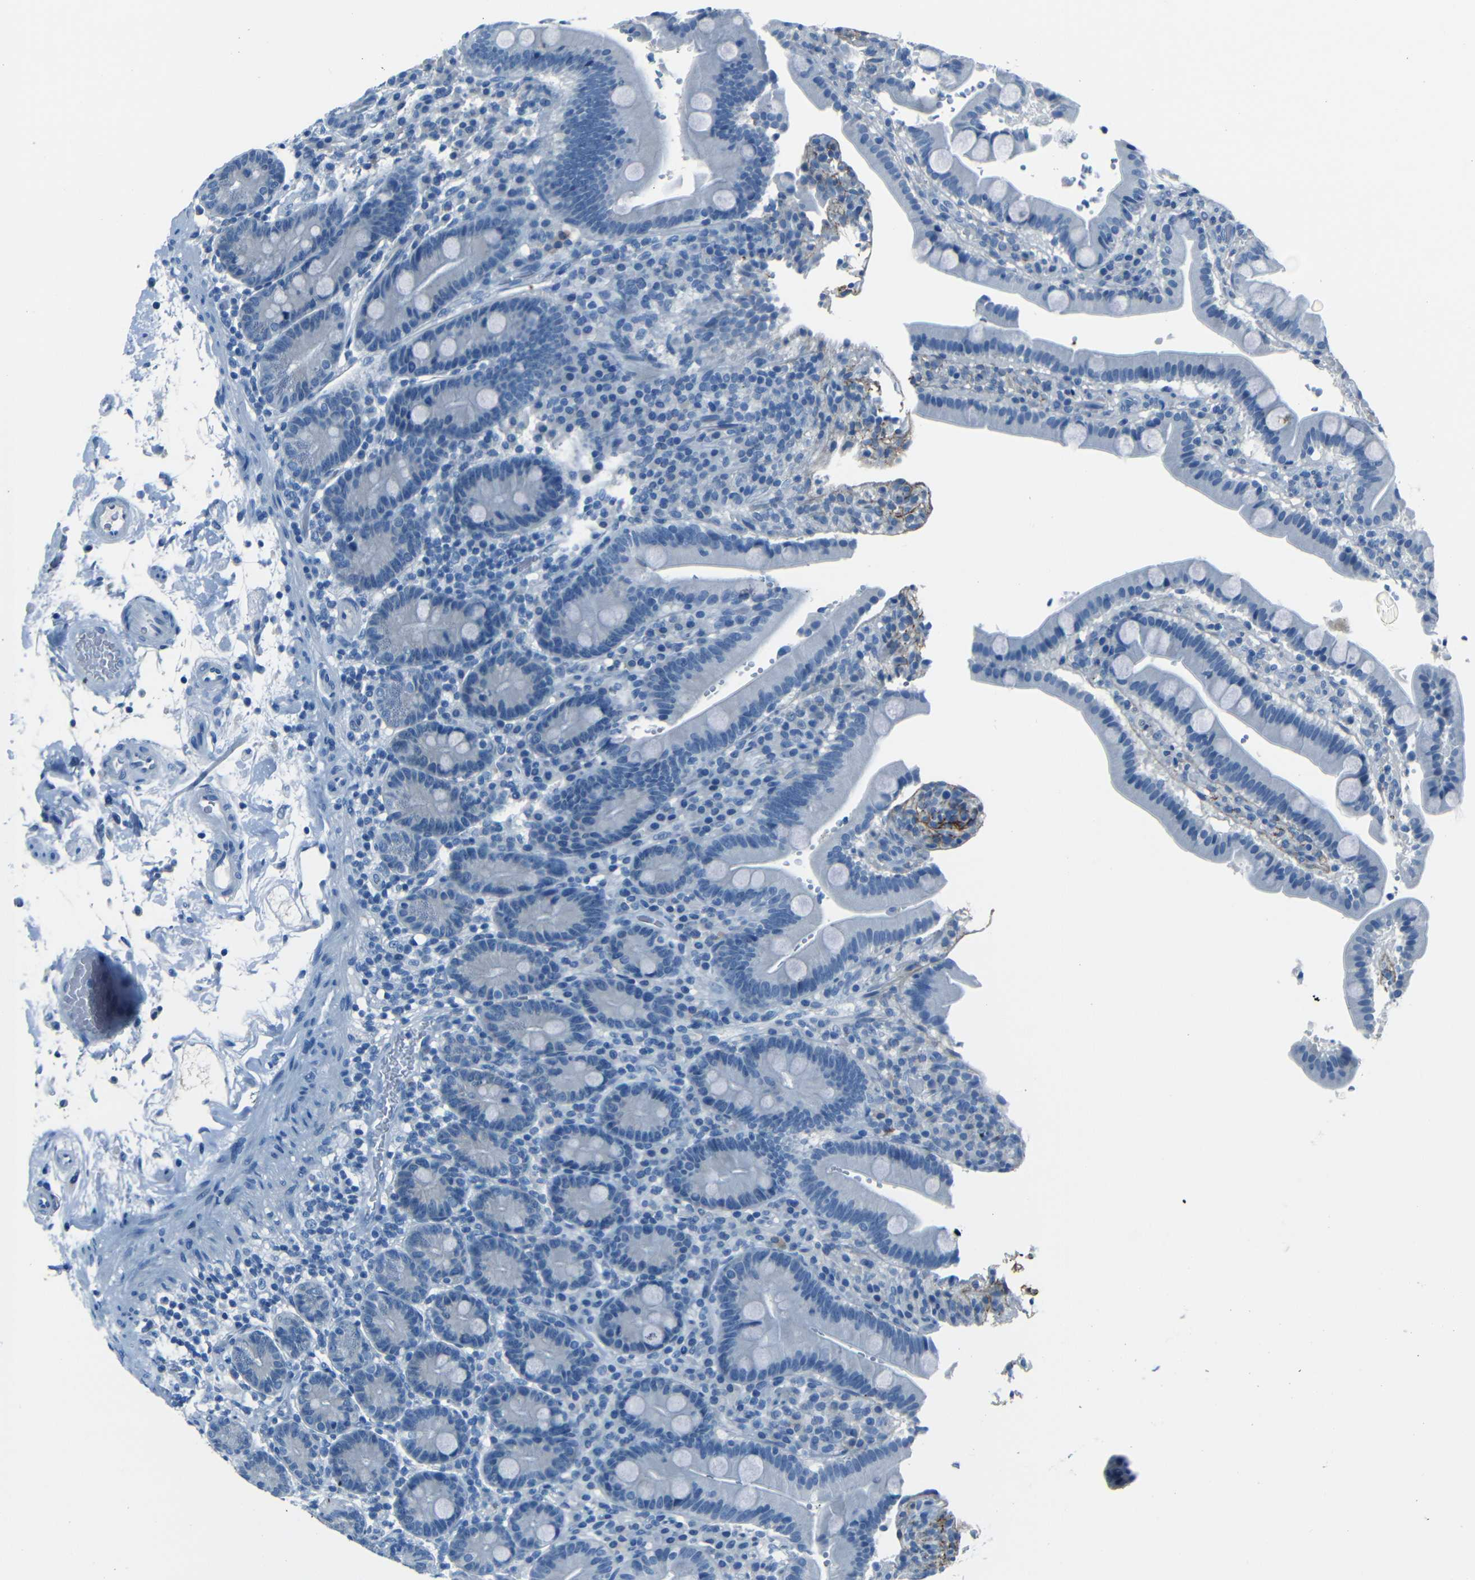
{"staining": {"intensity": "negative", "quantity": "none", "location": "none"}, "tissue": "duodenum", "cell_type": "Glandular cells", "image_type": "normal", "snomed": [{"axis": "morphology", "description": "Normal tissue, NOS"}, {"axis": "topography", "description": "Small intestine, NOS"}], "caption": "There is no significant expression in glandular cells of duodenum. (Stains: DAB immunohistochemistry with hematoxylin counter stain, Microscopy: brightfield microscopy at high magnification).", "gene": "FBN2", "patient": {"sex": "female", "age": 71}}